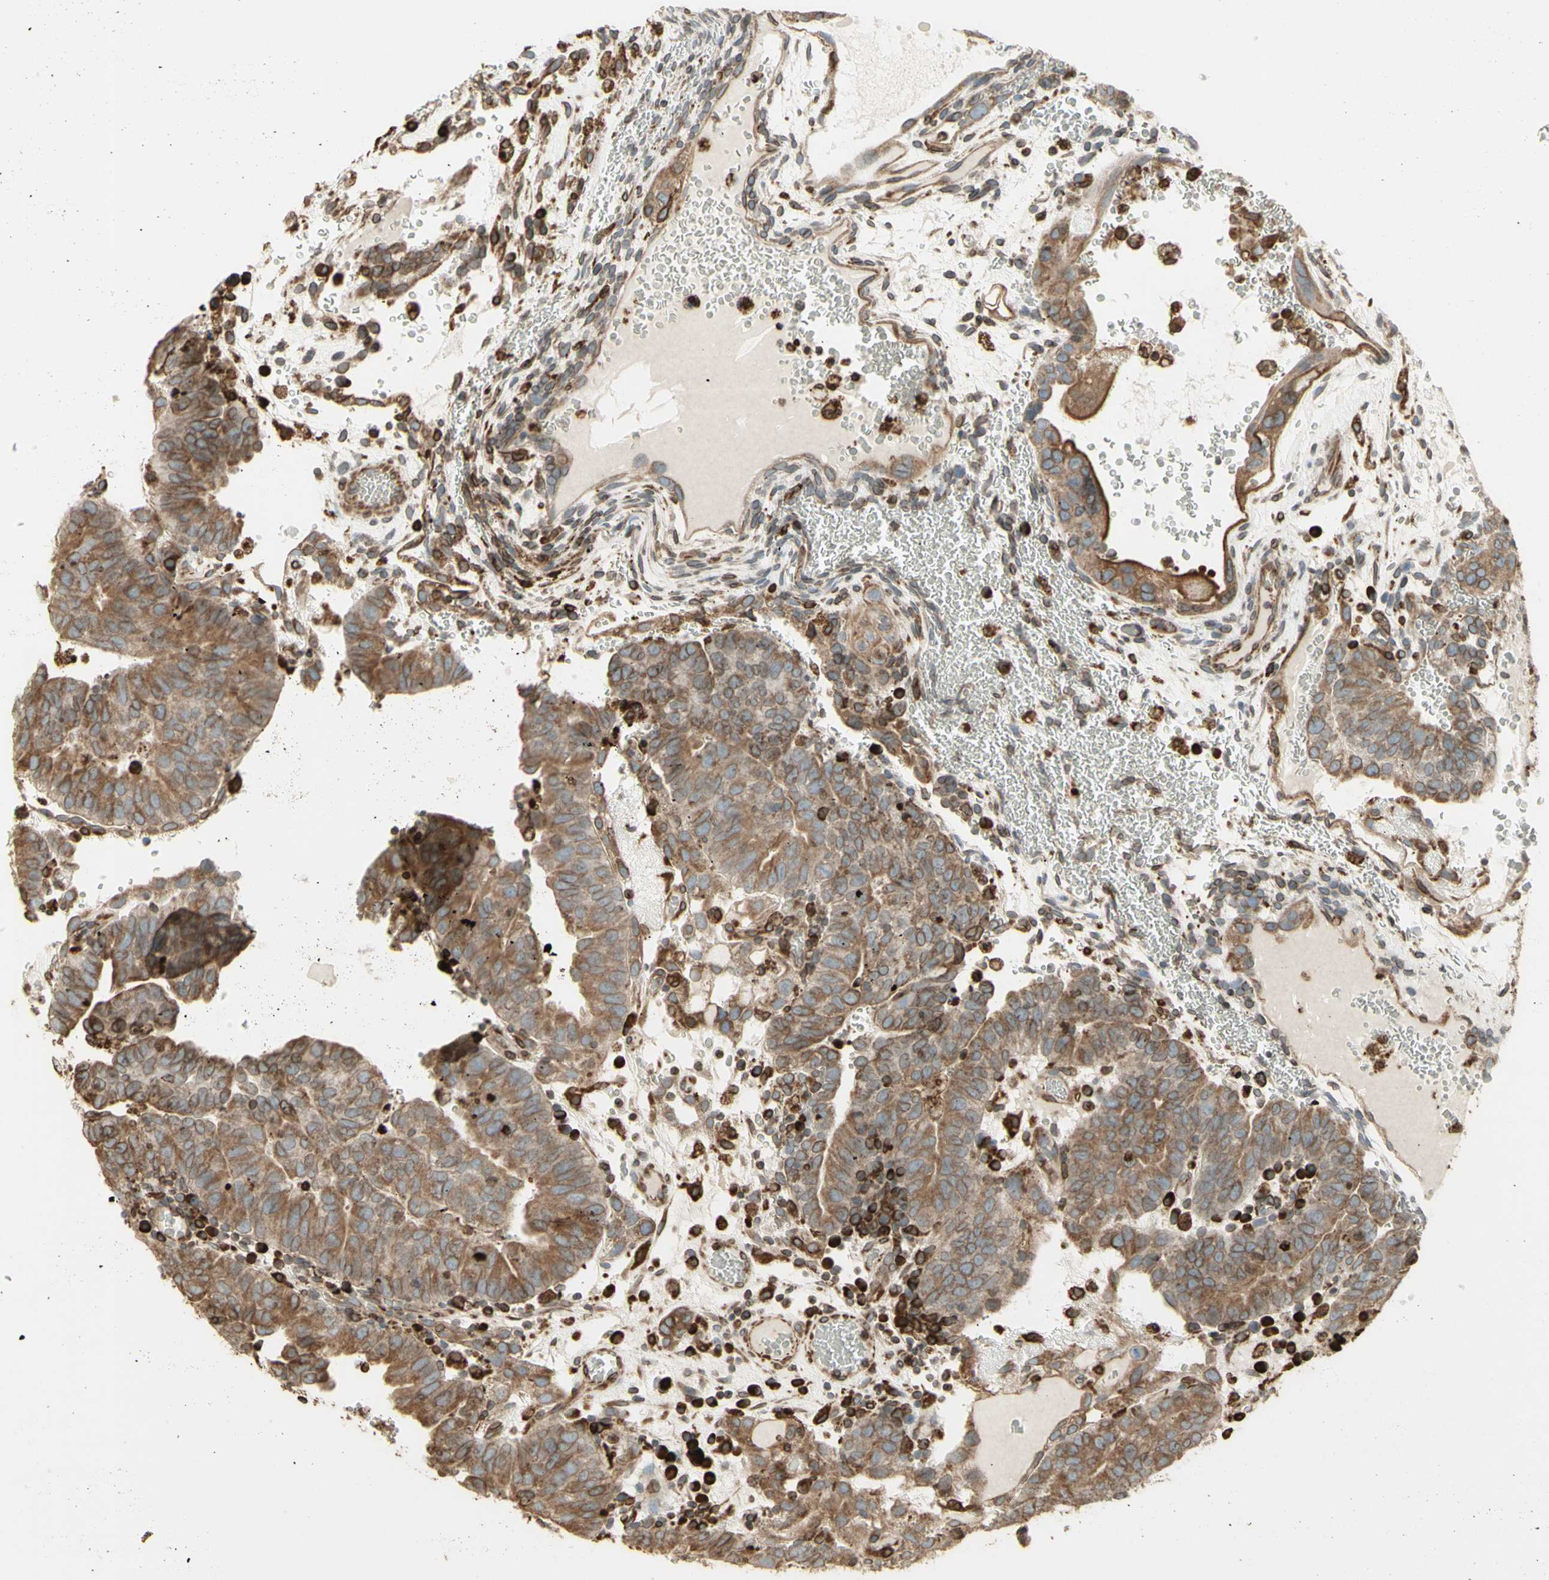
{"staining": {"intensity": "moderate", "quantity": ">75%", "location": "cytoplasmic/membranous"}, "tissue": "testis cancer", "cell_type": "Tumor cells", "image_type": "cancer", "snomed": [{"axis": "morphology", "description": "Seminoma, NOS"}, {"axis": "morphology", "description": "Carcinoma, Embryonal, NOS"}, {"axis": "topography", "description": "Testis"}], "caption": "Moderate cytoplasmic/membranous protein staining is identified in about >75% of tumor cells in testis embryonal carcinoma. Nuclei are stained in blue.", "gene": "CANX", "patient": {"sex": "male", "age": 52}}